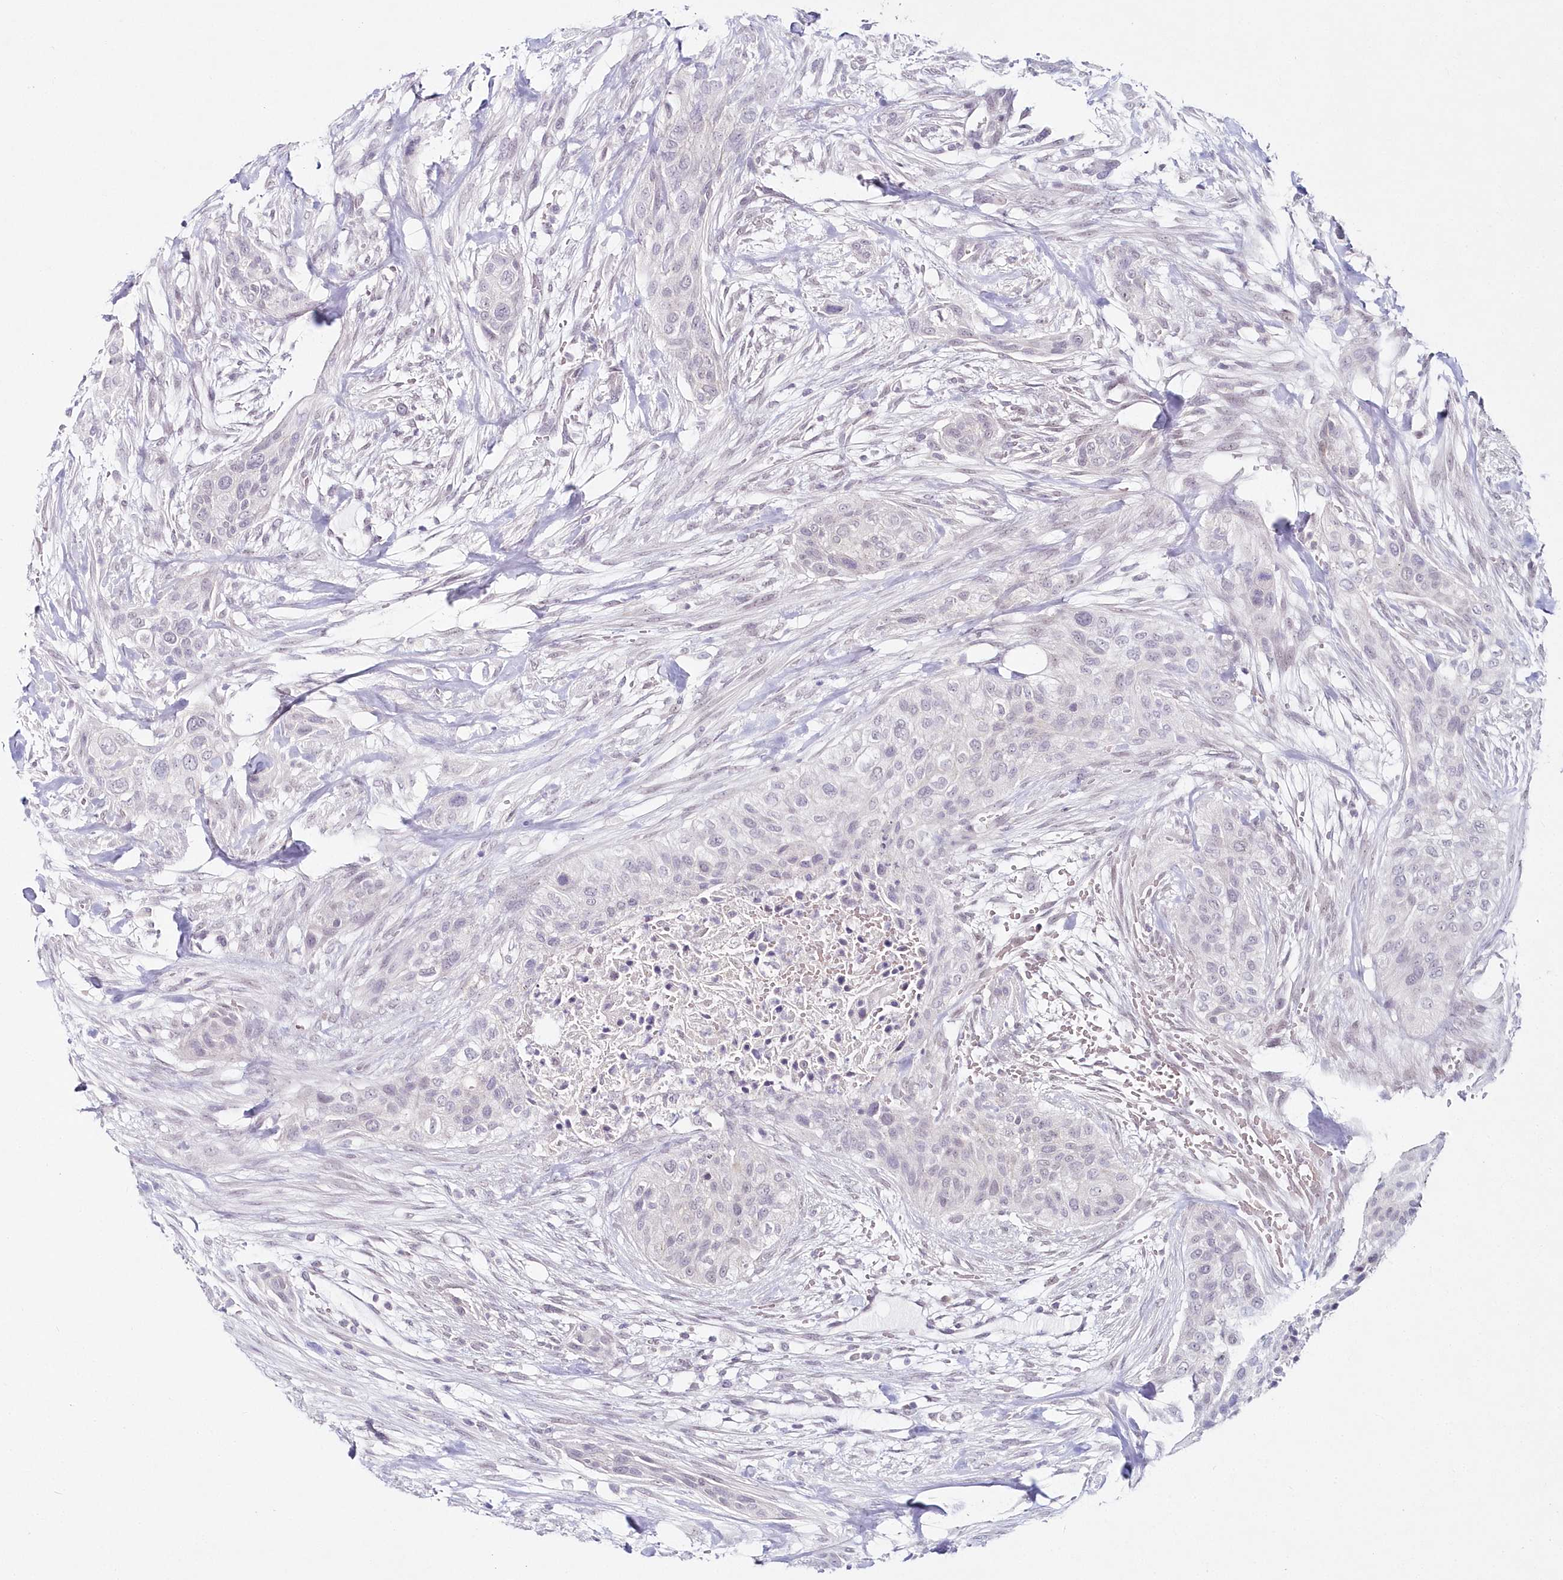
{"staining": {"intensity": "negative", "quantity": "none", "location": "none"}, "tissue": "urothelial cancer", "cell_type": "Tumor cells", "image_type": "cancer", "snomed": [{"axis": "morphology", "description": "Urothelial carcinoma, High grade"}, {"axis": "topography", "description": "Urinary bladder"}], "caption": "Micrograph shows no protein expression in tumor cells of high-grade urothelial carcinoma tissue. Nuclei are stained in blue.", "gene": "HYCC2", "patient": {"sex": "male", "age": 35}}